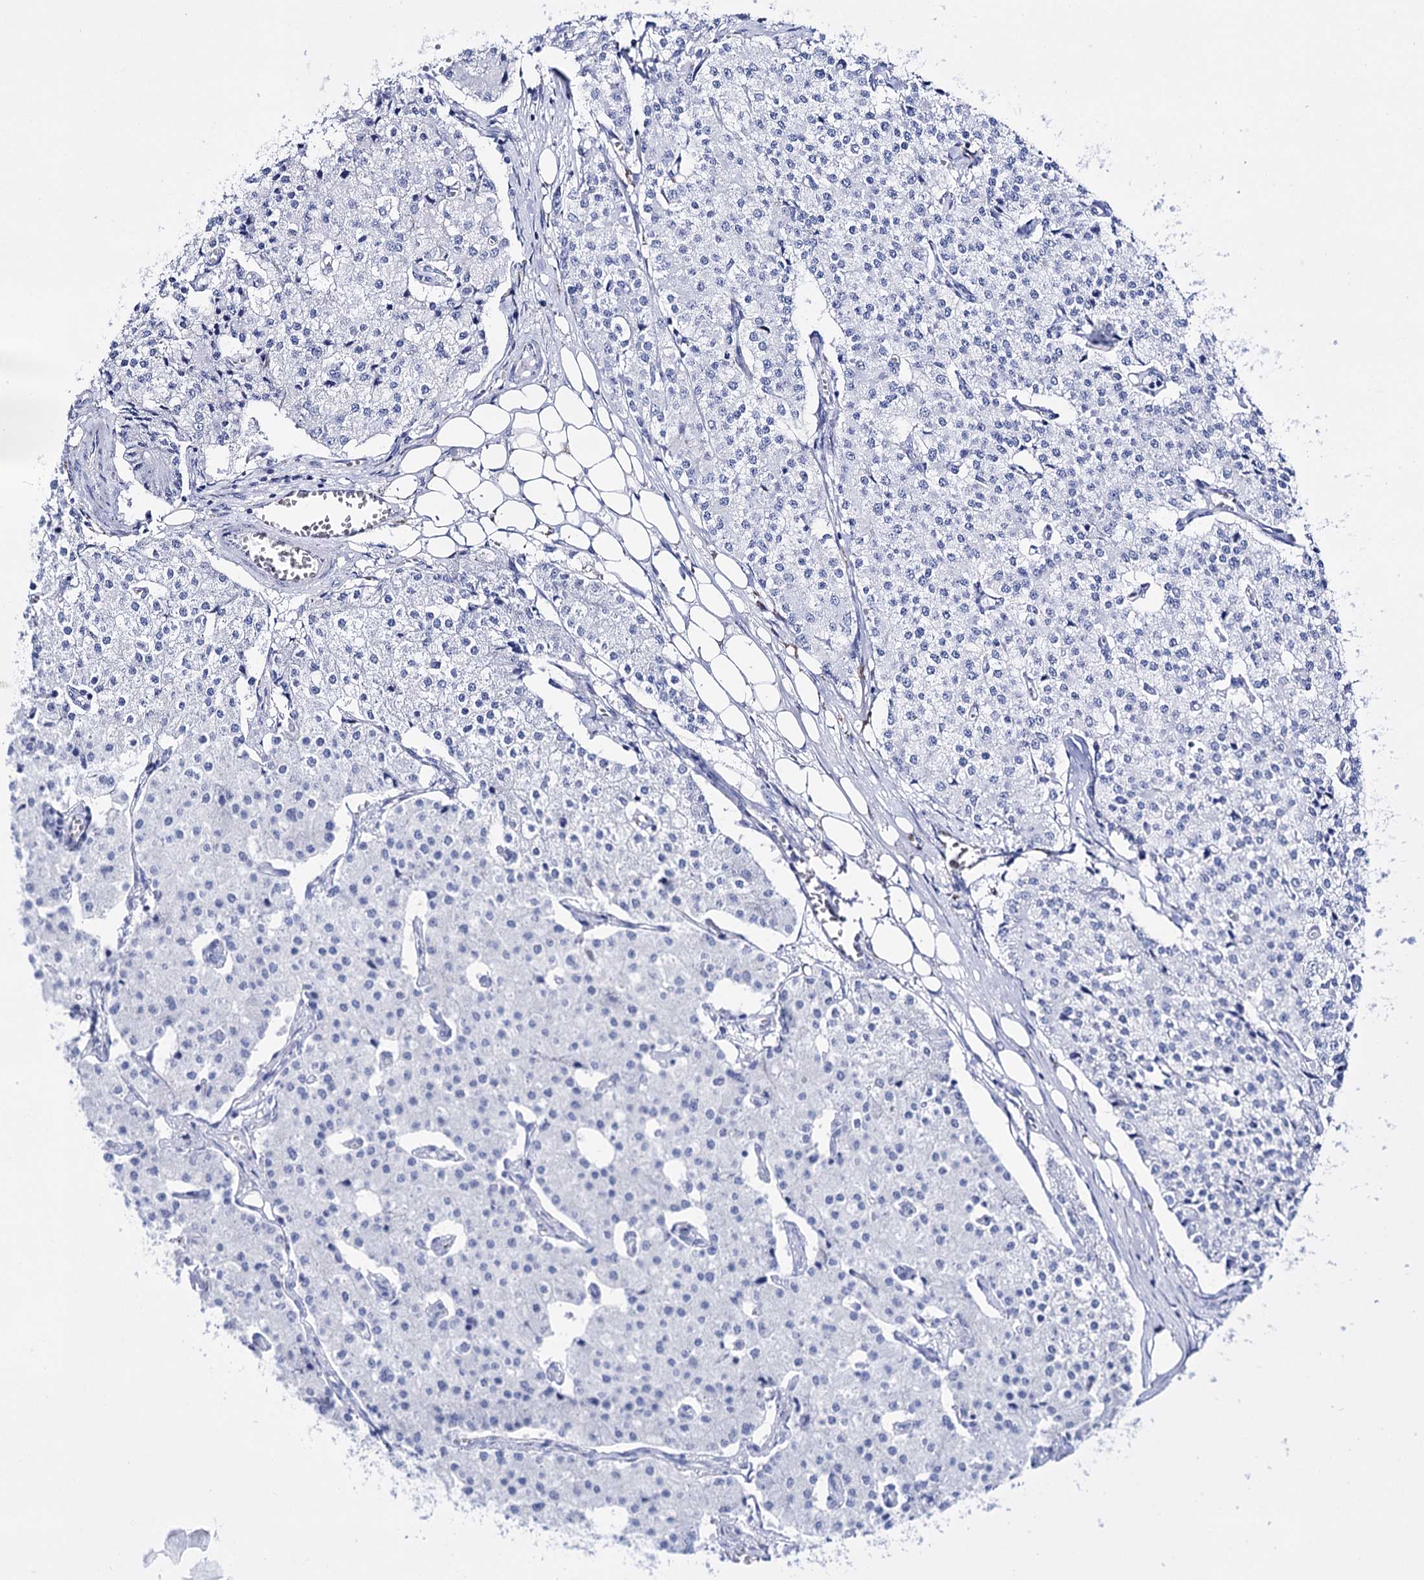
{"staining": {"intensity": "negative", "quantity": "none", "location": "none"}, "tissue": "carcinoid", "cell_type": "Tumor cells", "image_type": "cancer", "snomed": [{"axis": "morphology", "description": "Carcinoid, malignant, NOS"}, {"axis": "topography", "description": "Colon"}], "caption": "An immunohistochemistry (IHC) micrograph of carcinoid is shown. There is no staining in tumor cells of carcinoid.", "gene": "YARS2", "patient": {"sex": "female", "age": 52}}